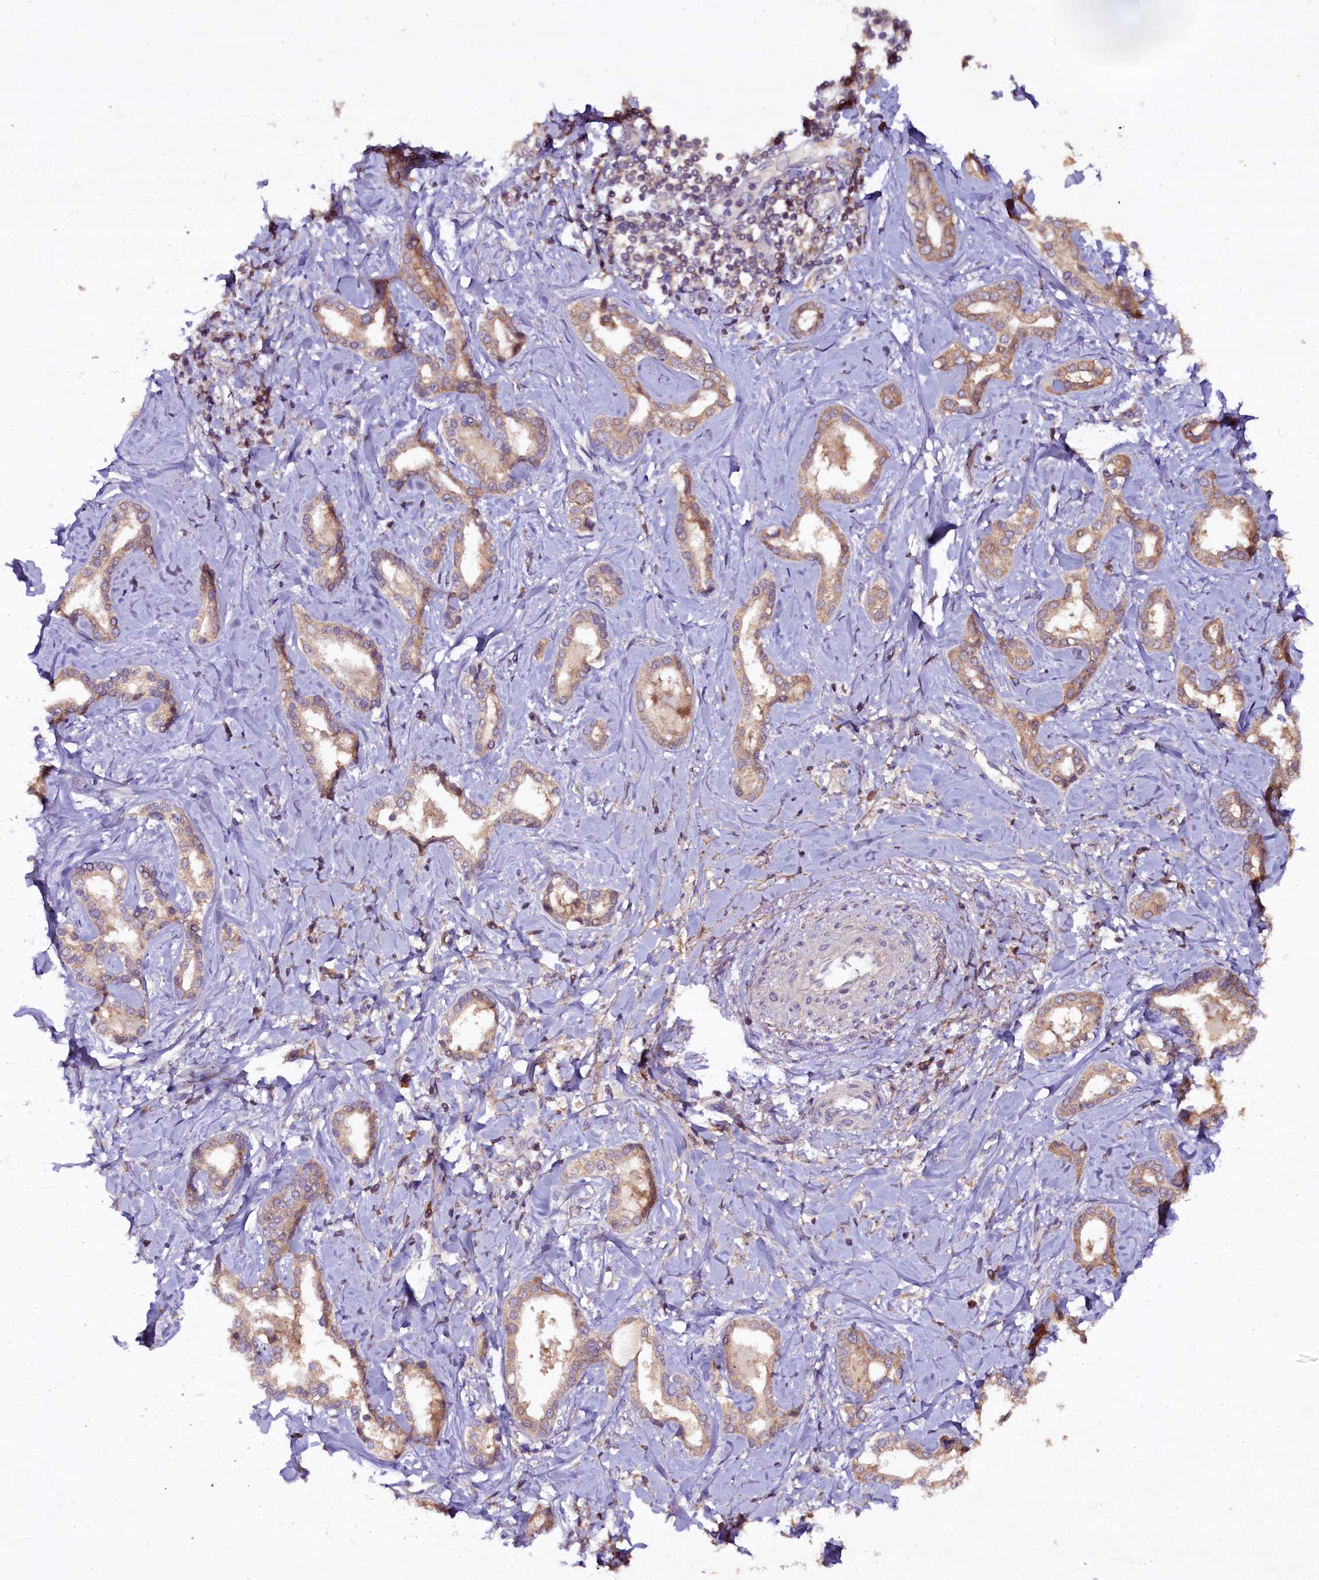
{"staining": {"intensity": "moderate", "quantity": ">75%", "location": "cytoplasmic/membranous"}, "tissue": "liver cancer", "cell_type": "Tumor cells", "image_type": "cancer", "snomed": [{"axis": "morphology", "description": "Carcinoma, Hepatocellular, NOS"}, {"axis": "topography", "description": "Liver"}], "caption": "Human hepatocellular carcinoma (liver) stained with a protein marker displays moderate staining in tumor cells.", "gene": "PLXNB1", "patient": {"sex": "female", "age": 73}}